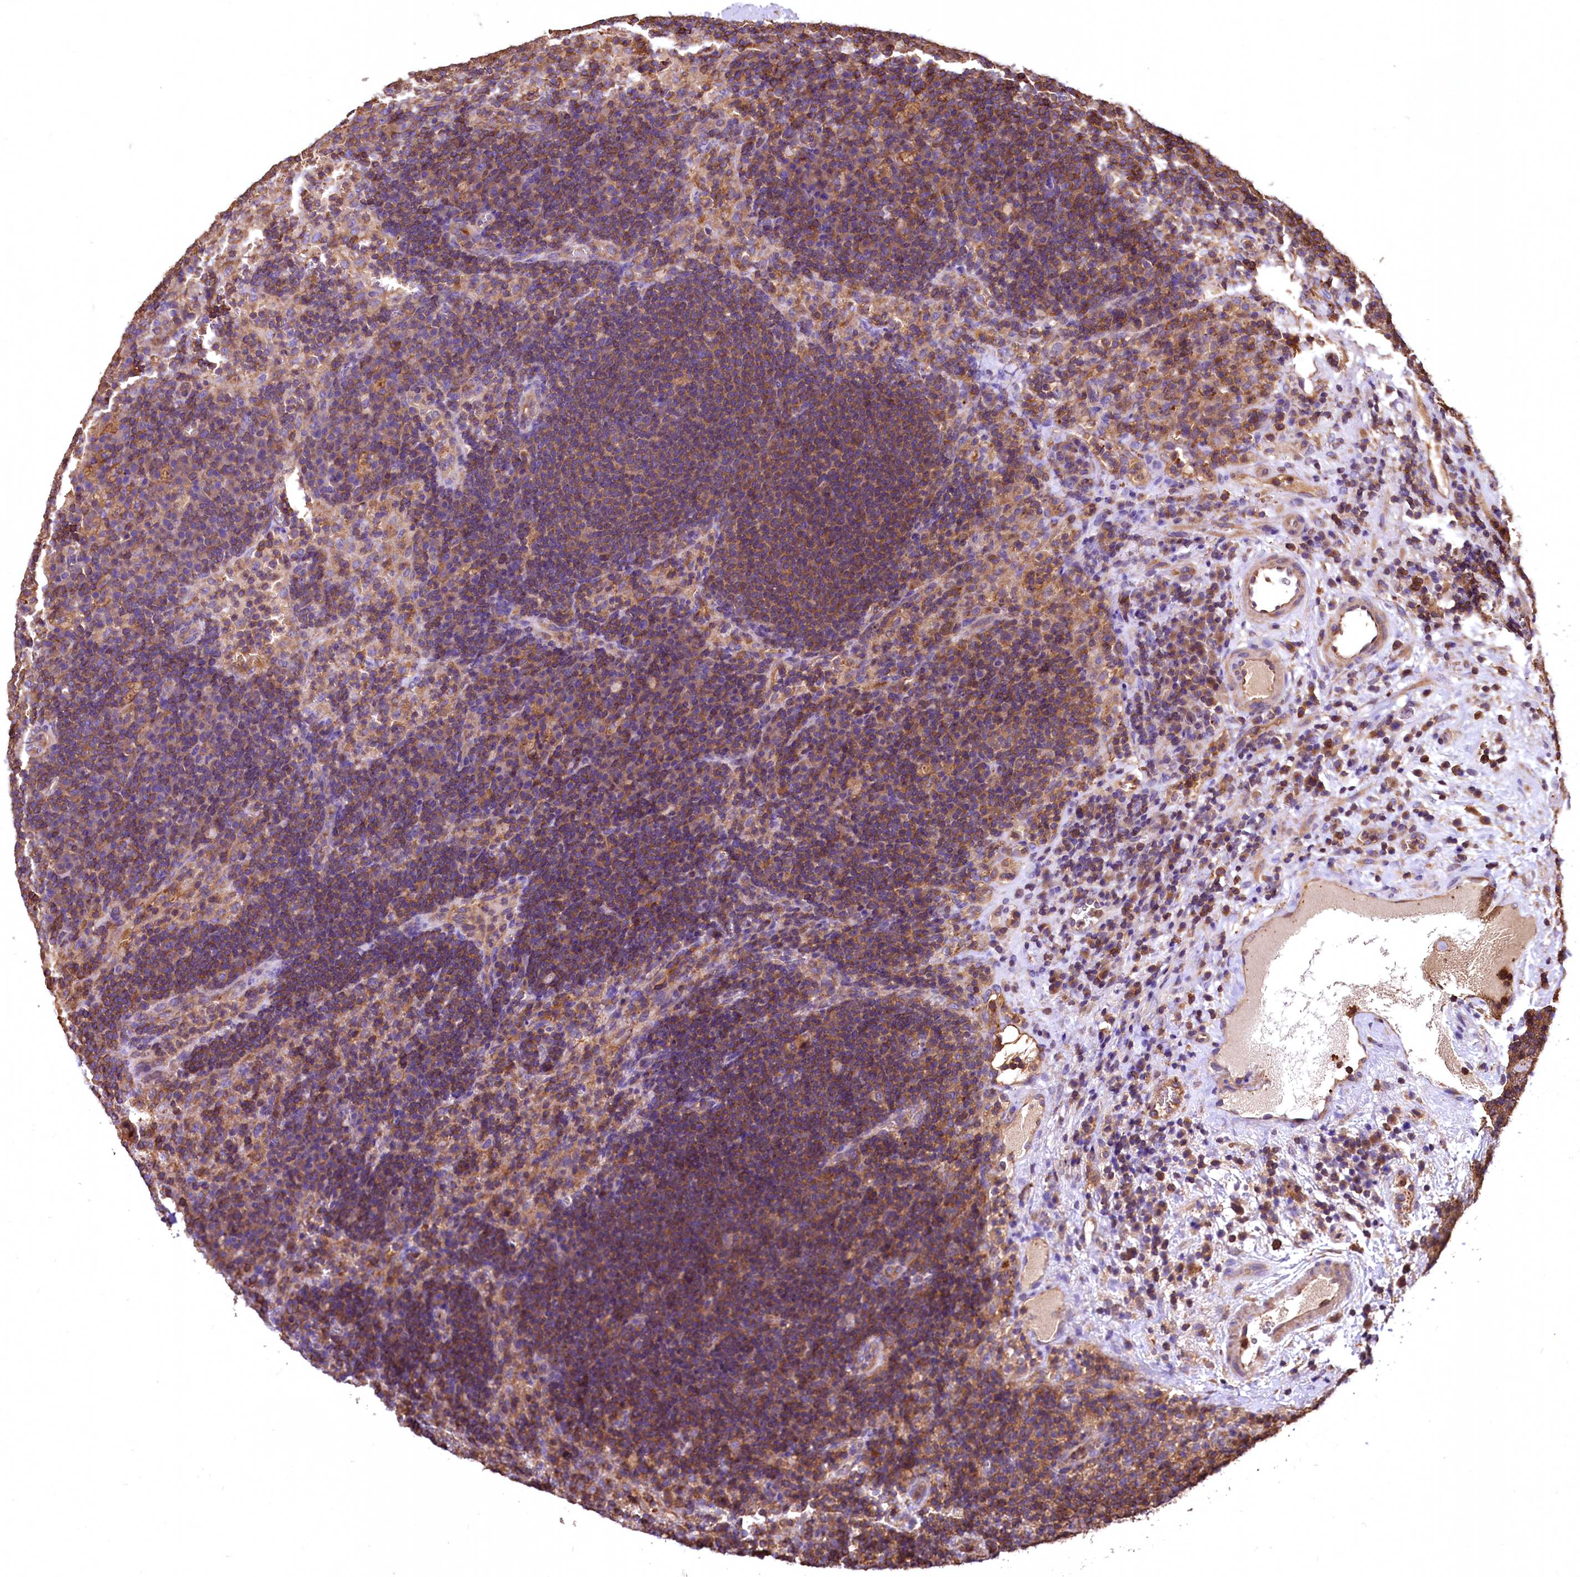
{"staining": {"intensity": "negative", "quantity": "none", "location": "none"}, "tissue": "lymph node", "cell_type": "Germinal center cells", "image_type": "normal", "snomed": [{"axis": "morphology", "description": "Normal tissue, NOS"}, {"axis": "topography", "description": "Lymph node"}], "caption": "This is an immunohistochemistry (IHC) histopathology image of unremarkable lymph node. There is no staining in germinal center cells.", "gene": "RARS2", "patient": {"sex": "female", "age": 70}}